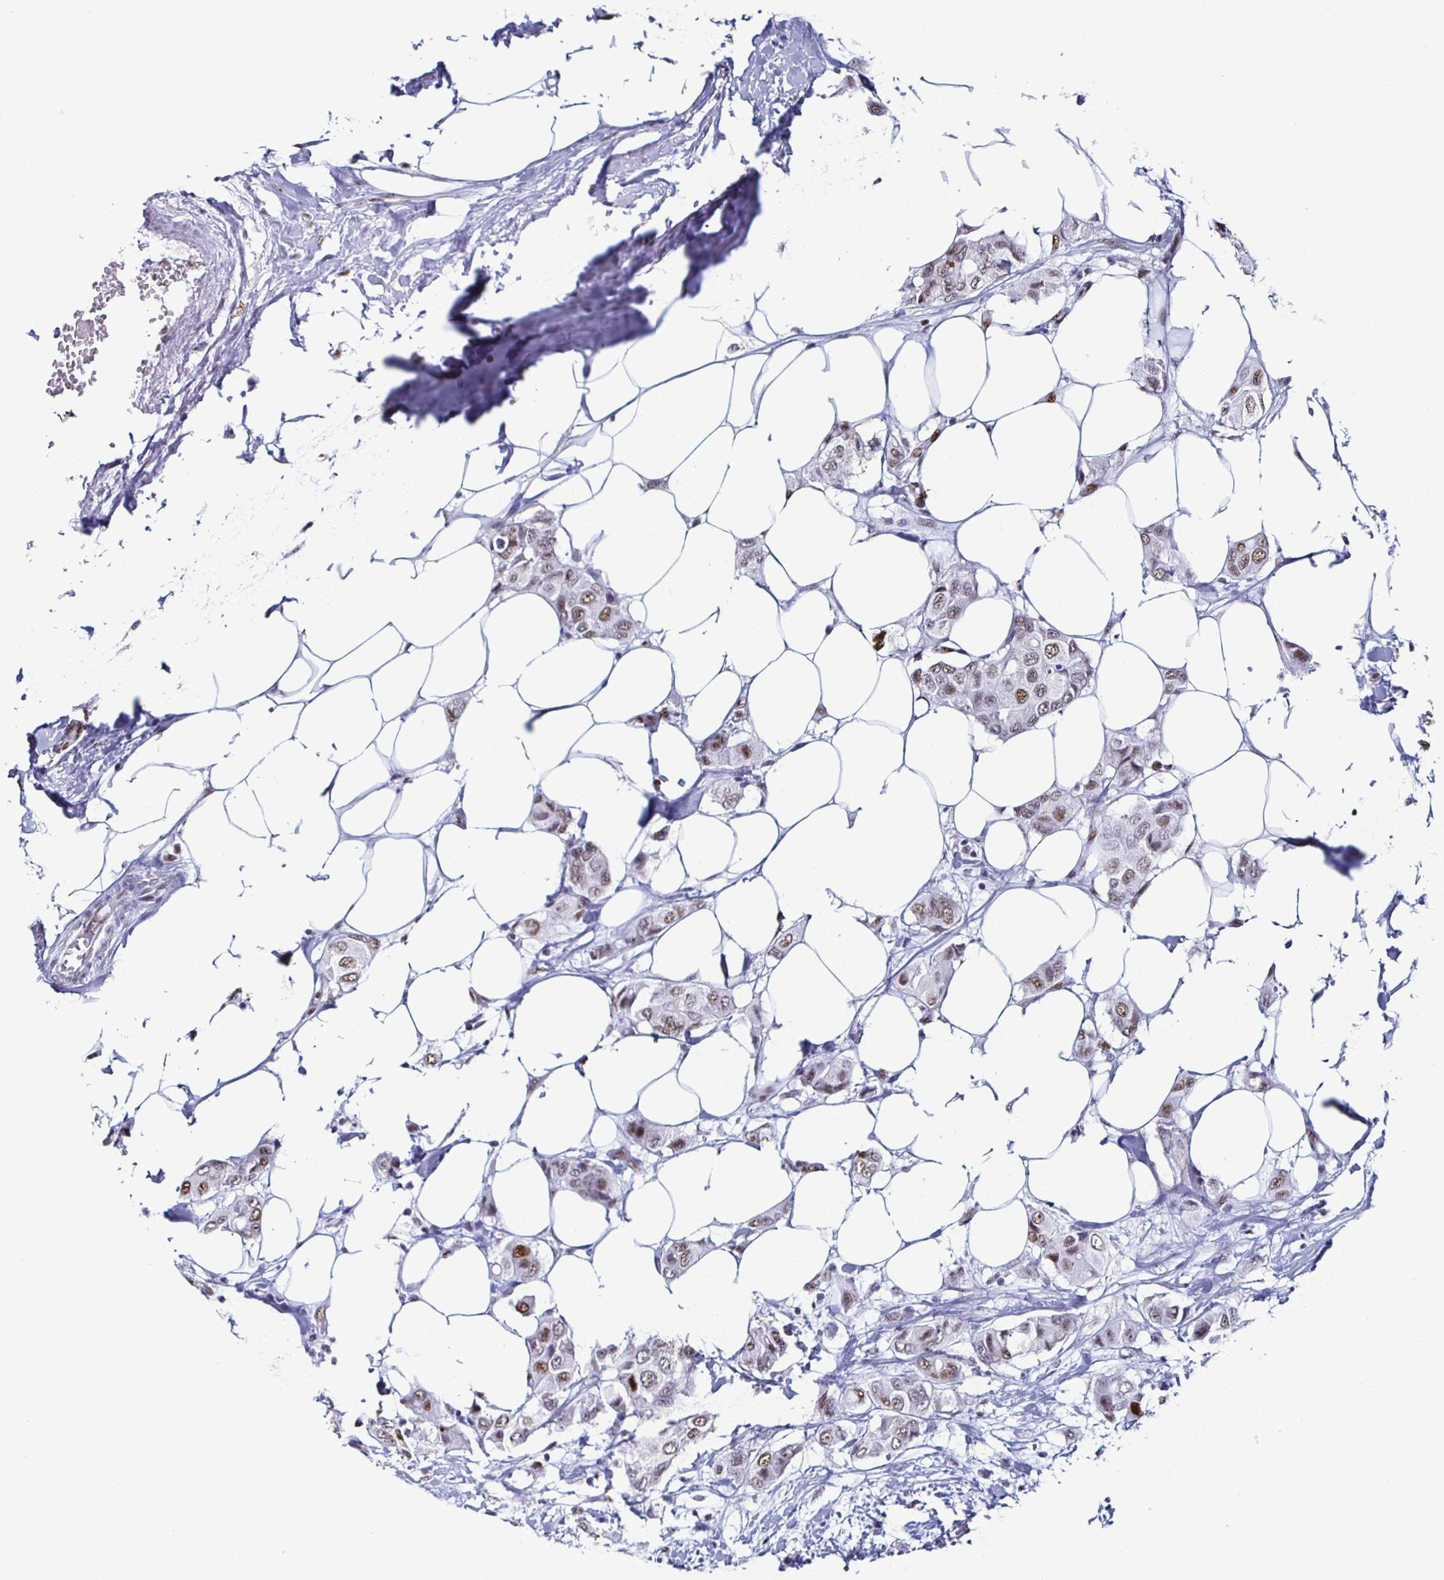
{"staining": {"intensity": "moderate", "quantity": ">75%", "location": "nuclear"}, "tissue": "breast cancer", "cell_type": "Tumor cells", "image_type": "cancer", "snomed": [{"axis": "morphology", "description": "Lobular carcinoma"}, {"axis": "topography", "description": "Breast"}], "caption": "Human breast lobular carcinoma stained for a protein (brown) demonstrates moderate nuclear positive staining in about >75% of tumor cells.", "gene": "DDX39B", "patient": {"sex": "female", "age": 51}}